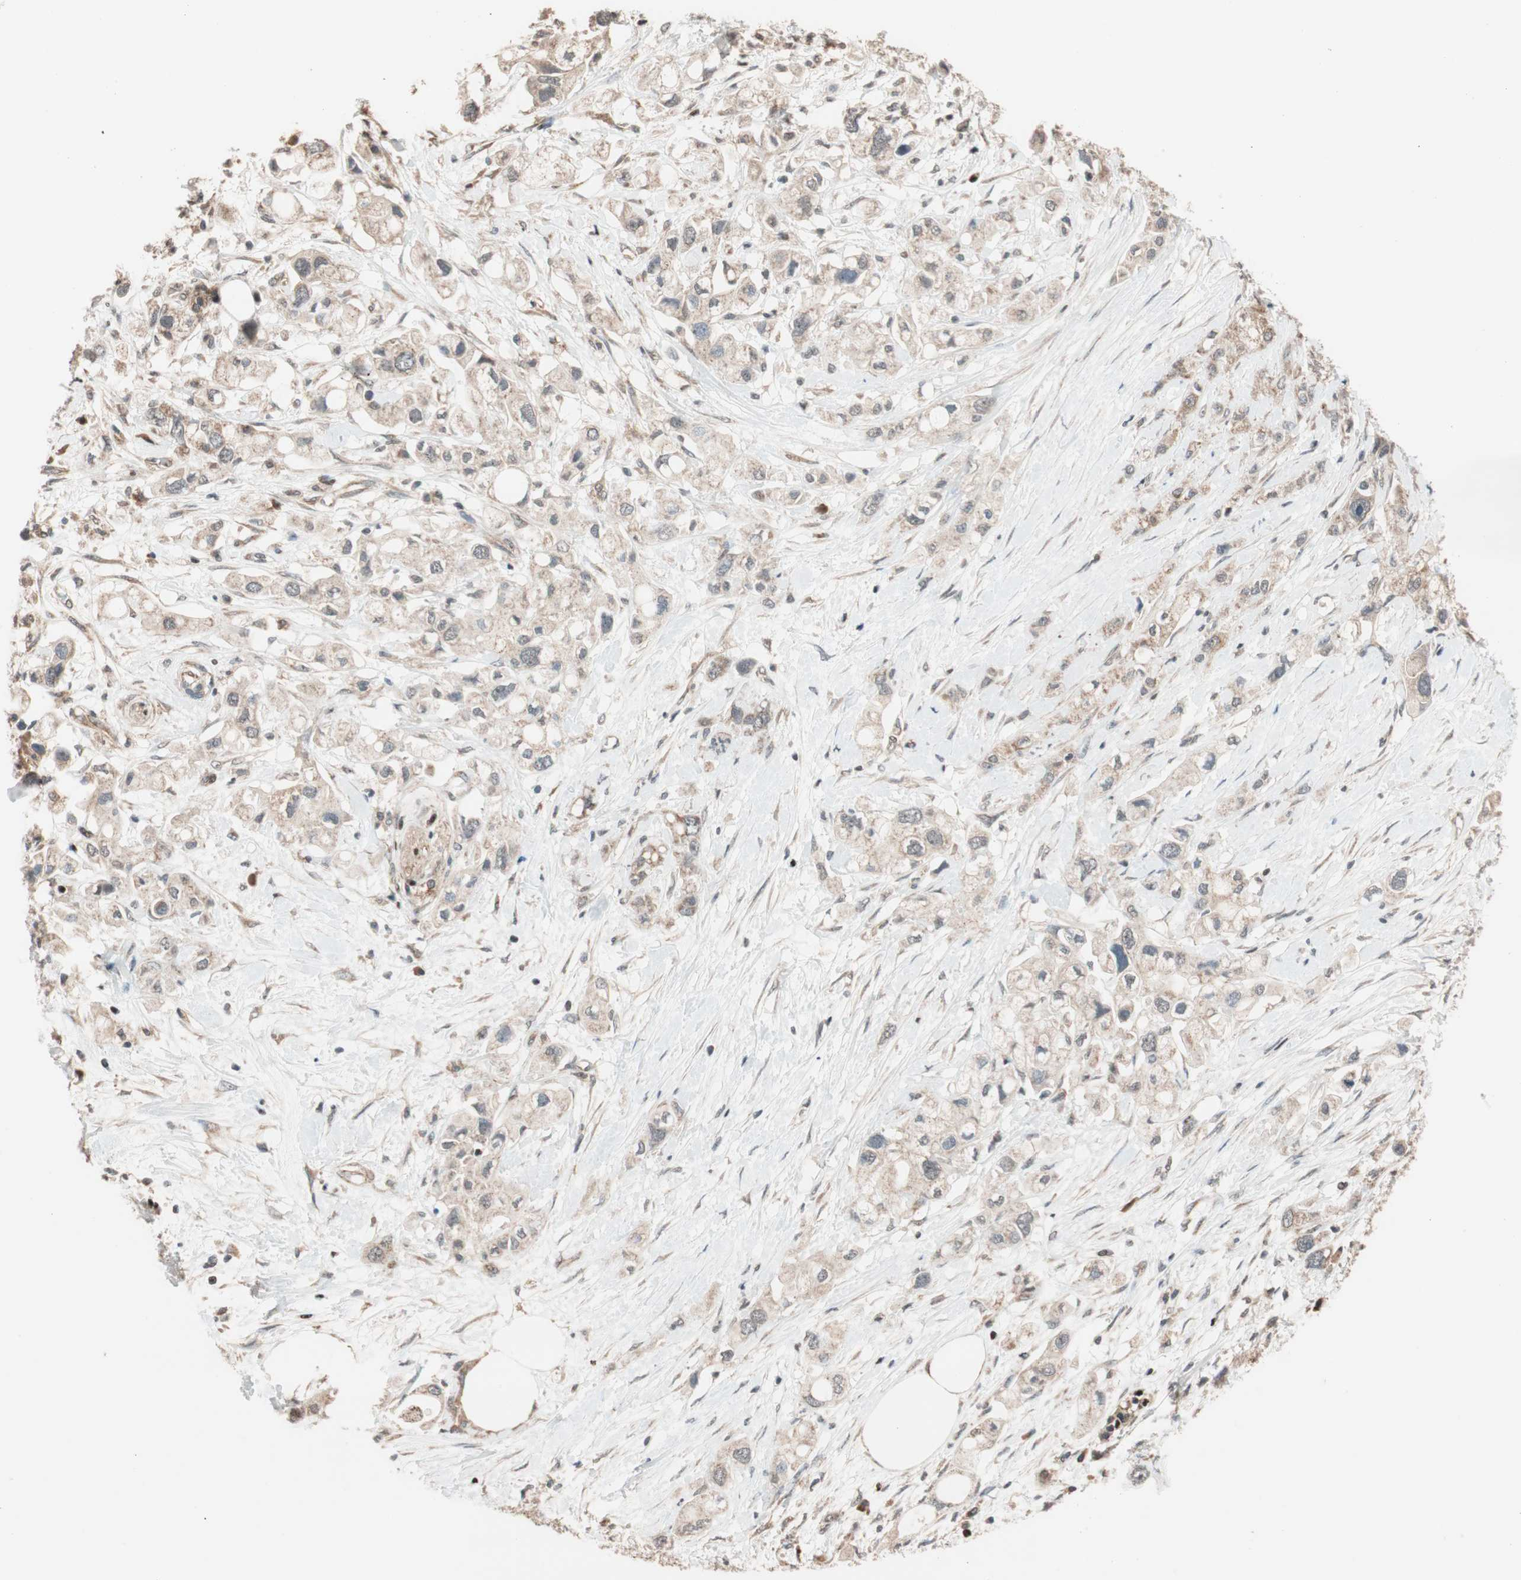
{"staining": {"intensity": "weak", "quantity": ">75%", "location": "cytoplasmic/membranous"}, "tissue": "pancreatic cancer", "cell_type": "Tumor cells", "image_type": "cancer", "snomed": [{"axis": "morphology", "description": "Adenocarcinoma, NOS"}, {"axis": "topography", "description": "Pancreas"}], "caption": "There is low levels of weak cytoplasmic/membranous expression in tumor cells of pancreatic cancer (adenocarcinoma), as demonstrated by immunohistochemical staining (brown color).", "gene": "HECW1", "patient": {"sex": "female", "age": 56}}